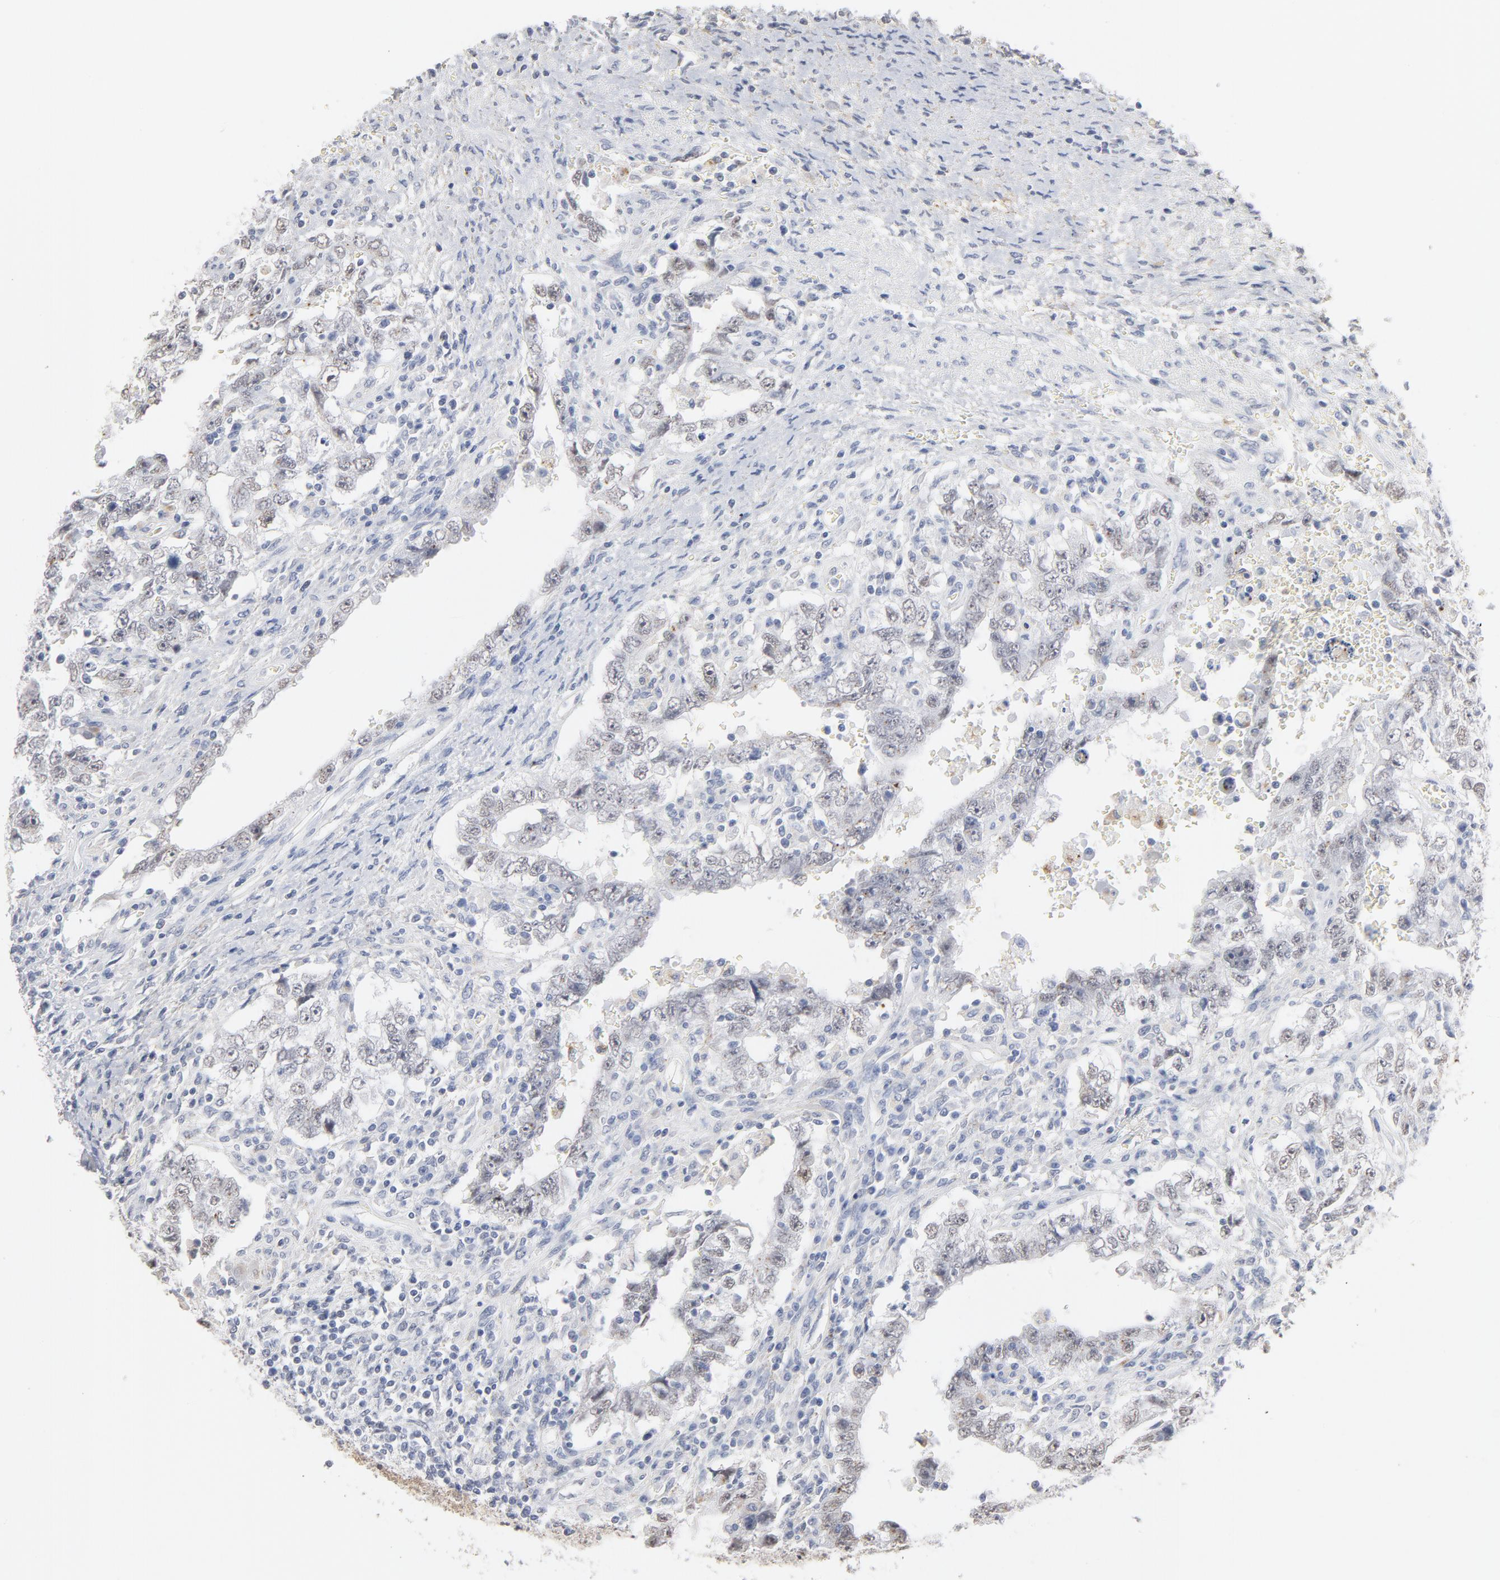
{"staining": {"intensity": "weak", "quantity": "<25%", "location": "cytoplasmic/membranous"}, "tissue": "testis cancer", "cell_type": "Tumor cells", "image_type": "cancer", "snomed": [{"axis": "morphology", "description": "Carcinoma, Embryonal, NOS"}, {"axis": "topography", "description": "Testis"}], "caption": "An IHC photomicrograph of embryonal carcinoma (testis) is shown. There is no staining in tumor cells of embryonal carcinoma (testis).", "gene": "LTBP2", "patient": {"sex": "male", "age": 26}}